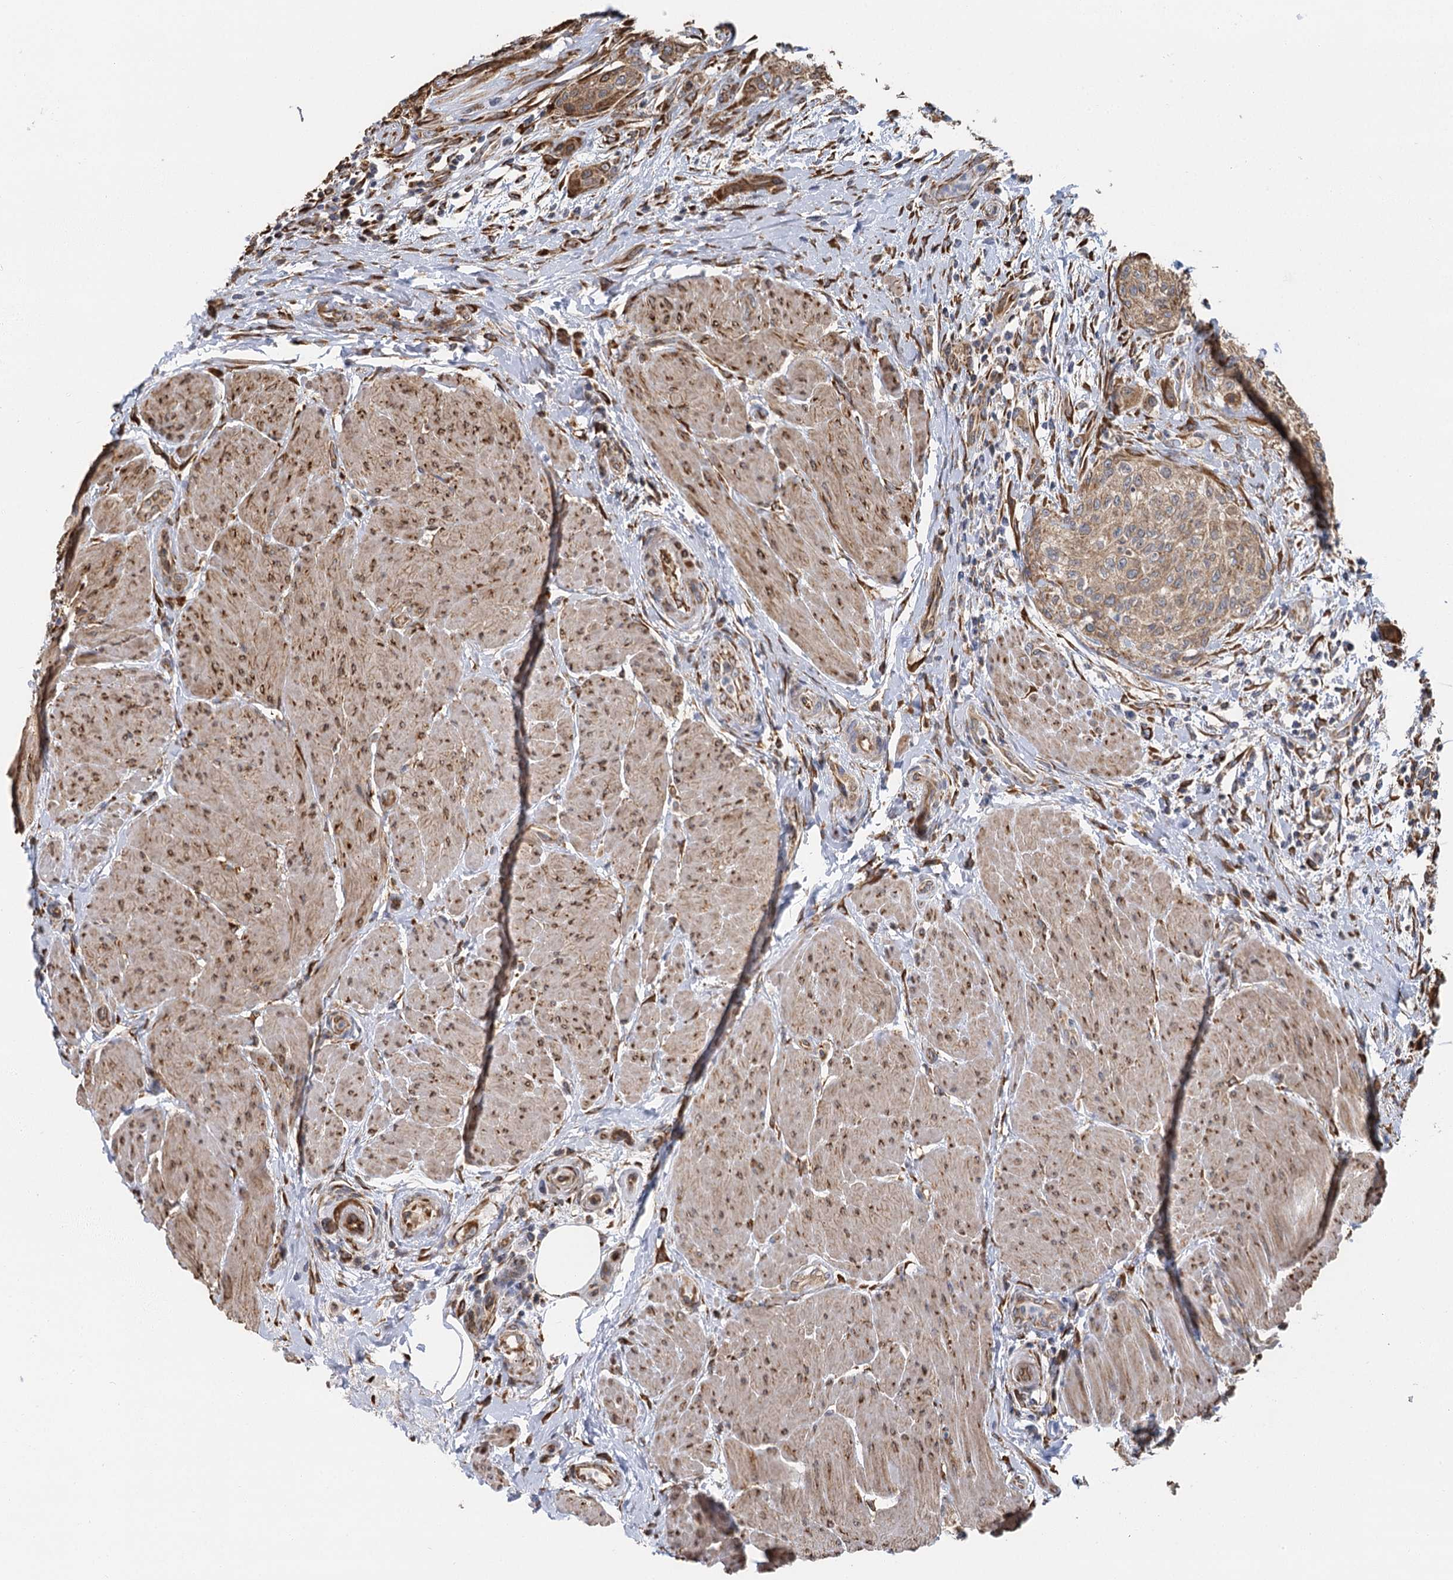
{"staining": {"intensity": "moderate", "quantity": ">75%", "location": "cytoplasmic/membranous"}, "tissue": "urothelial cancer", "cell_type": "Tumor cells", "image_type": "cancer", "snomed": [{"axis": "morphology", "description": "Normal tissue, NOS"}, {"axis": "morphology", "description": "Urothelial carcinoma, NOS"}, {"axis": "topography", "description": "Urinary bladder"}, {"axis": "topography", "description": "Peripheral nerve tissue"}], "caption": "High-magnification brightfield microscopy of urothelial cancer stained with DAB (3,3'-diaminobenzidine) (brown) and counterstained with hematoxylin (blue). tumor cells exhibit moderate cytoplasmic/membranous expression is identified in about>75% of cells.", "gene": "IL11RA", "patient": {"sex": "male", "age": 35}}